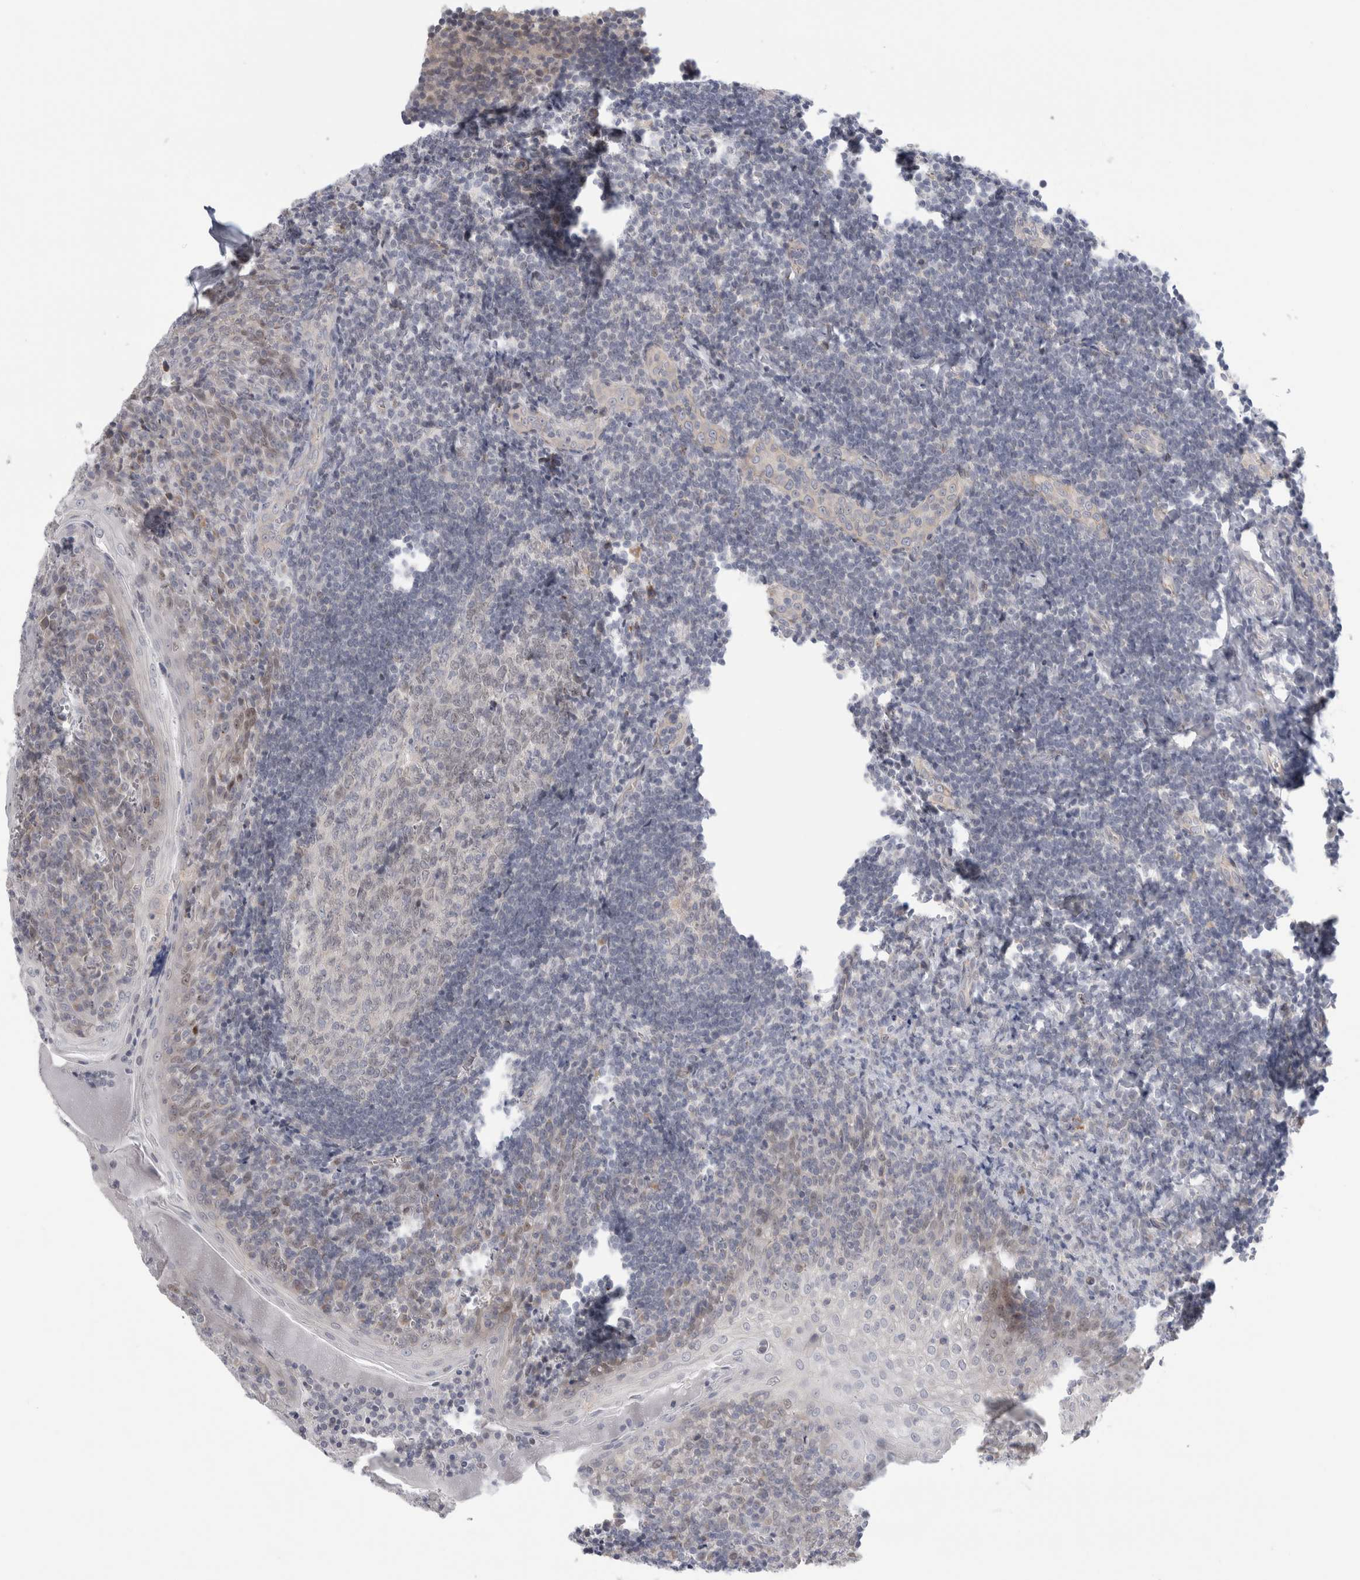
{"staining": {"intensity": "negative", "quantity": "none", "location": "none"}, "tissue": "tonsil", "cell_type": "Germinal center cells", "image_type": "normal", "snomed": [{"axis": "morphology", "description": "Normal tissue, NOS"}, {"axis": "topography", "description": "Tonsil"}], "caption": "Germinal center cells are negative for protein expression in benign human tonsil. The staining is performed using DAB (3,3'-diaminobenzidine) brown chromogen with nuclei counter-stained in using hematoxylin.", "gene": "SYTL5", "patient": {"sex": "male", "age": 27}}